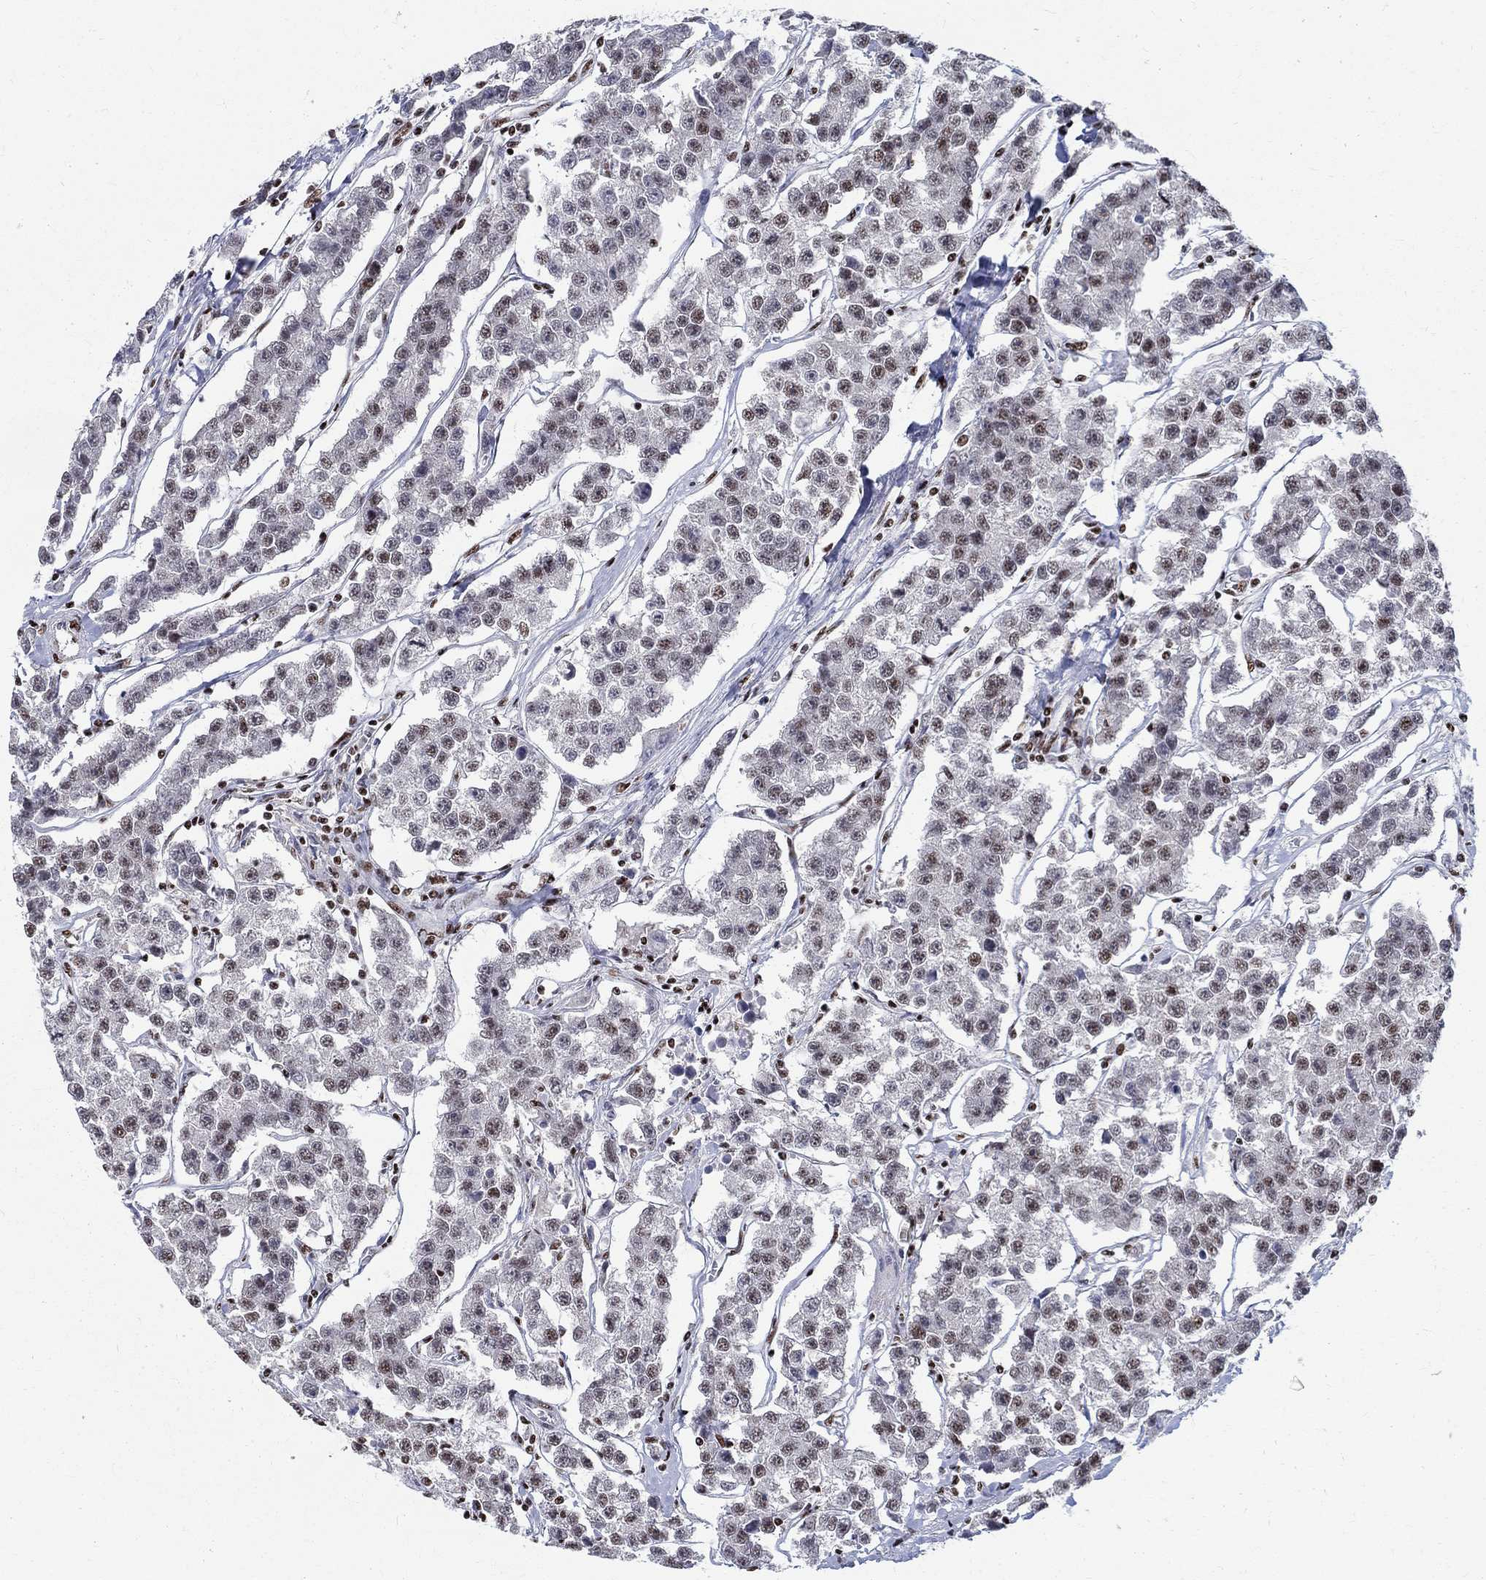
{"staining": {"intensity": "weak", "quantity": "25%-75%", "location": "nuclear"}, "tissue": "testis cancer", "cell_type": "Tumor cells", "image_type": "cancer", "snomed": [{"axis": "morphology", "description": "Seminoma, NOS"}, {"axis": "topography", "description": "Testis"}], "caption": "A brown stain shows weak nuclear expression of a protein in human testis seminoma tumor cells. (DAB IHC, brown staining for protein, blue staining for nuclei).", "gene": "FBXO16", "patient": {"sex": "male", "age": 59}}